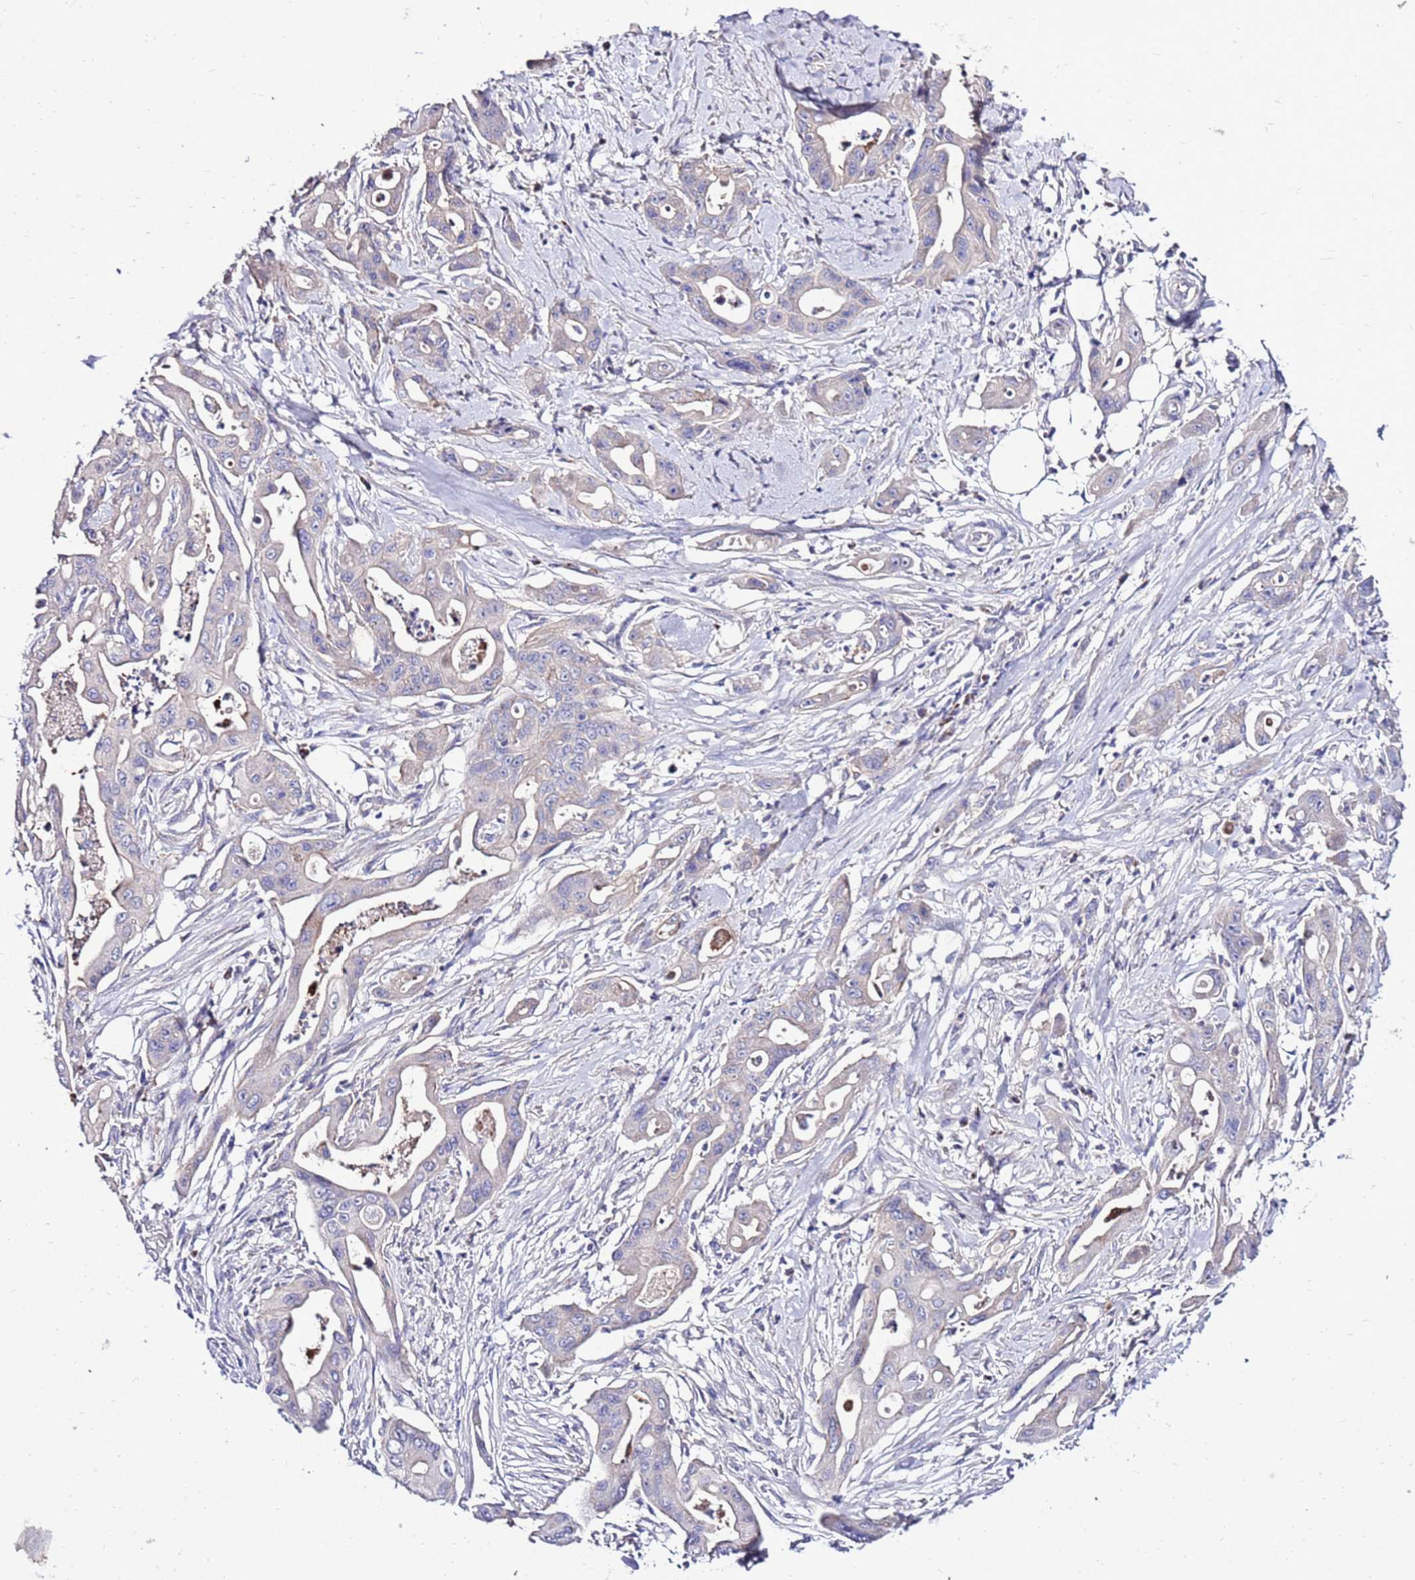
{"staining": {"intensity": "negative", "quantity": "none", "location": "none"}, "tissue": "ovarian cancer", "cell_type": "Tumor cells", "image_type": "cancer", "snomed": [{"axis": "morphology", "description": "Cystadenocarcinoma, mucinous, NOS"}, {"axis": "topography", "description": "Ovary"}], "caption": "There is no significant positivity in tumor cells of ovarian cancer (mucinous cystadenocarcinoma).", "gene": "TMEM106C", "patient": {"sex": "female", "age": 70}}